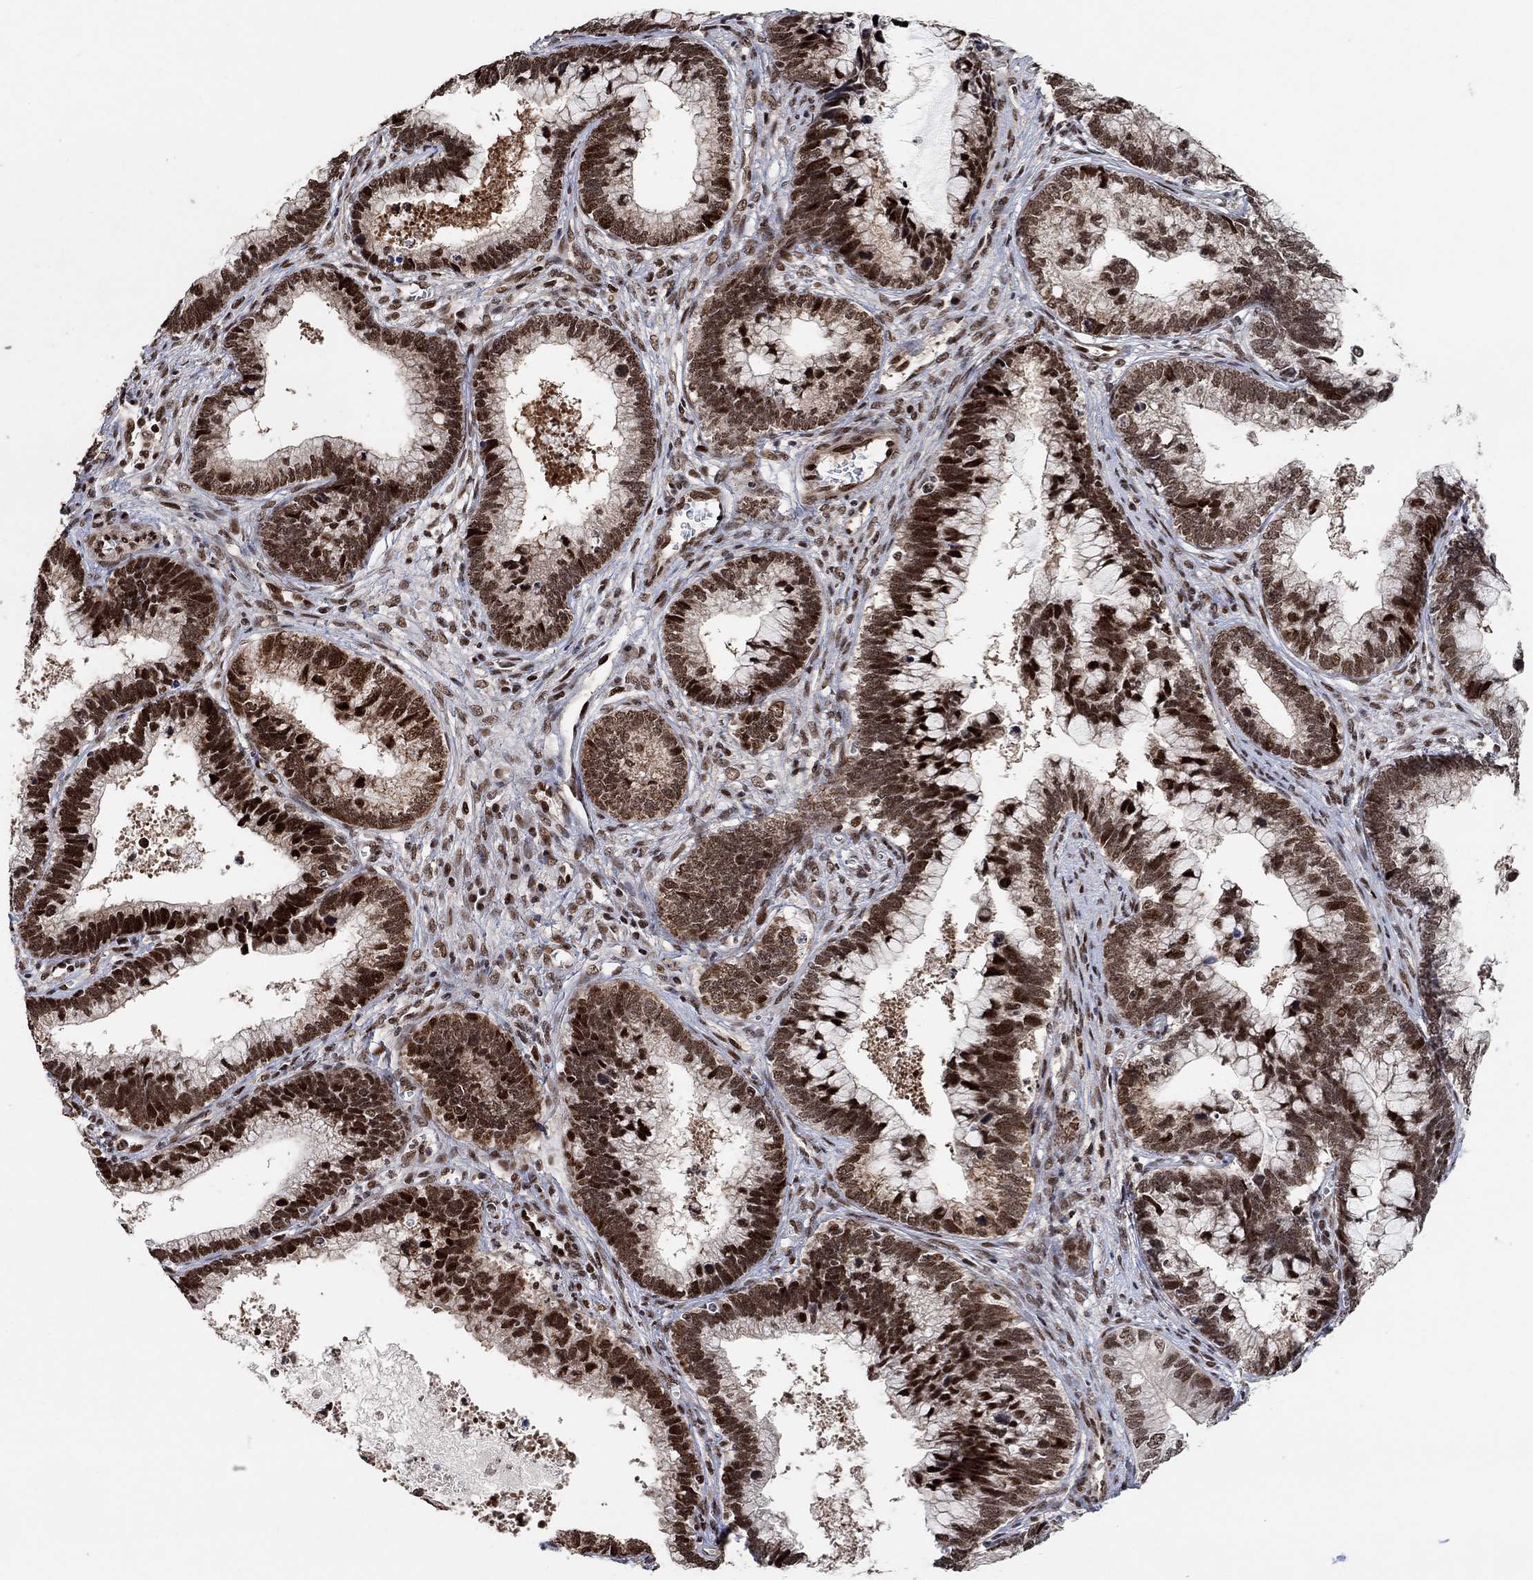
{"staining": {"intensity": "strong", "quantity": ">75%", "location": "nuclear"}, "tissue": "cervical cancer", "cell_type": "Tumor cells", "image_type": "cancer", "snomed": [{"axis": "morphology", "description": "Adenocarcinoma, NOS"}, {"axis": "topography", "description": "Cervix"}], "caption": "Strong nuclear staining for a protein is identified in about >75% of tumor cells of cervical cancer using IHC.", "gene": "E4F1", "patient": {"sex": "female", "age": 44}}